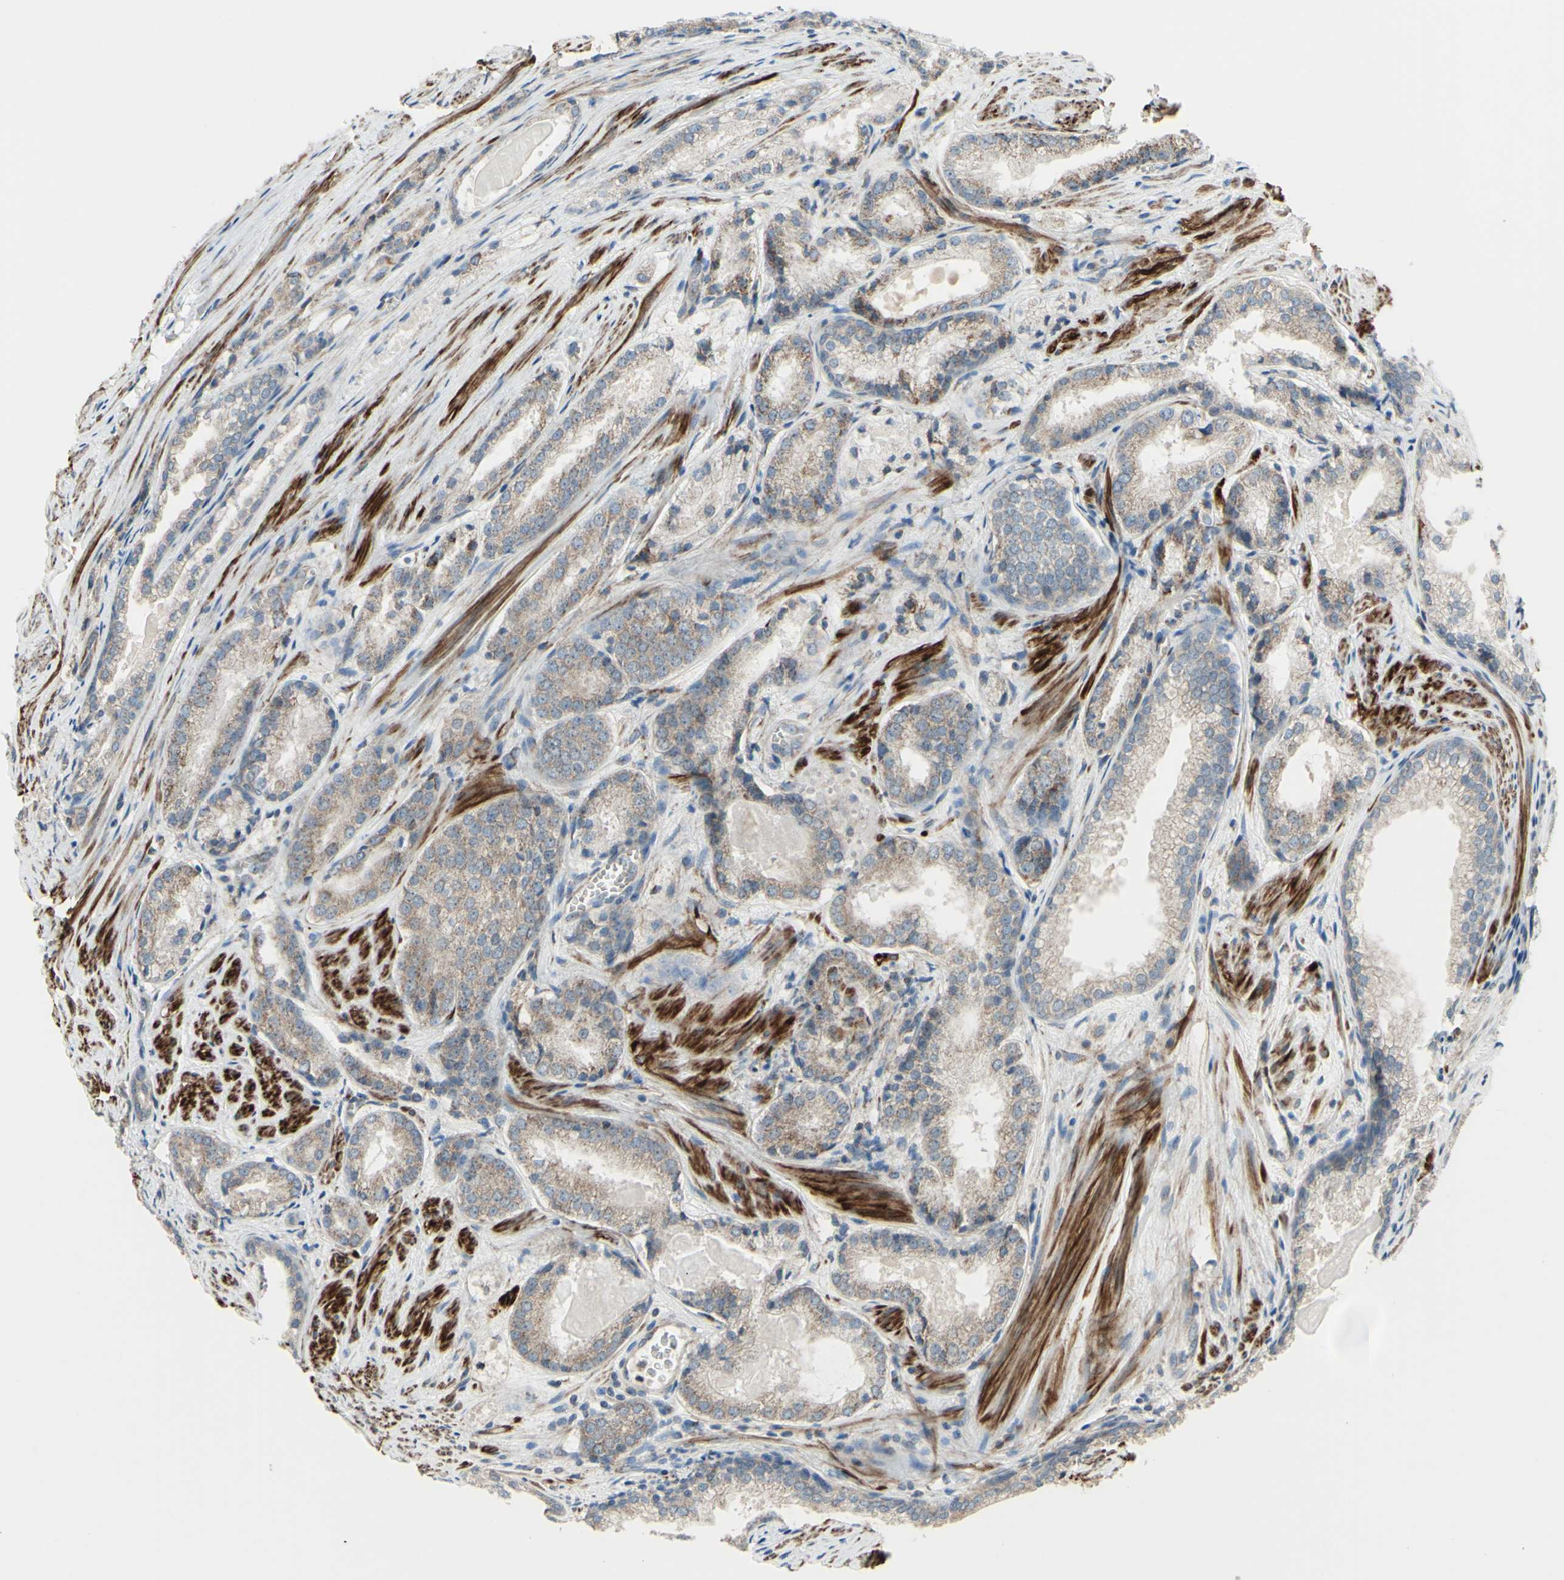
{"staining": {"intensity": "weak", "quantity": "25%-75%", "location": "cytoplasmic/membranous"}, "tissue": "prostate cancer", "cell_type": "Tumor cells", "image_type": "cancer", "snomed": [{"axis": "morphology", "description": "Adenocarcinoma, Low grade"}, {"axis": "topography", "description": "Prostate"}], "caption": "Prostate cancer was stained to show a protein in brown. There is low levels of weak cytoplasmic/membranous positivity in about 25%-75% of tumor cells.", "gene": "FAM171B", "patient": {"sex": "male", "age": 60}}